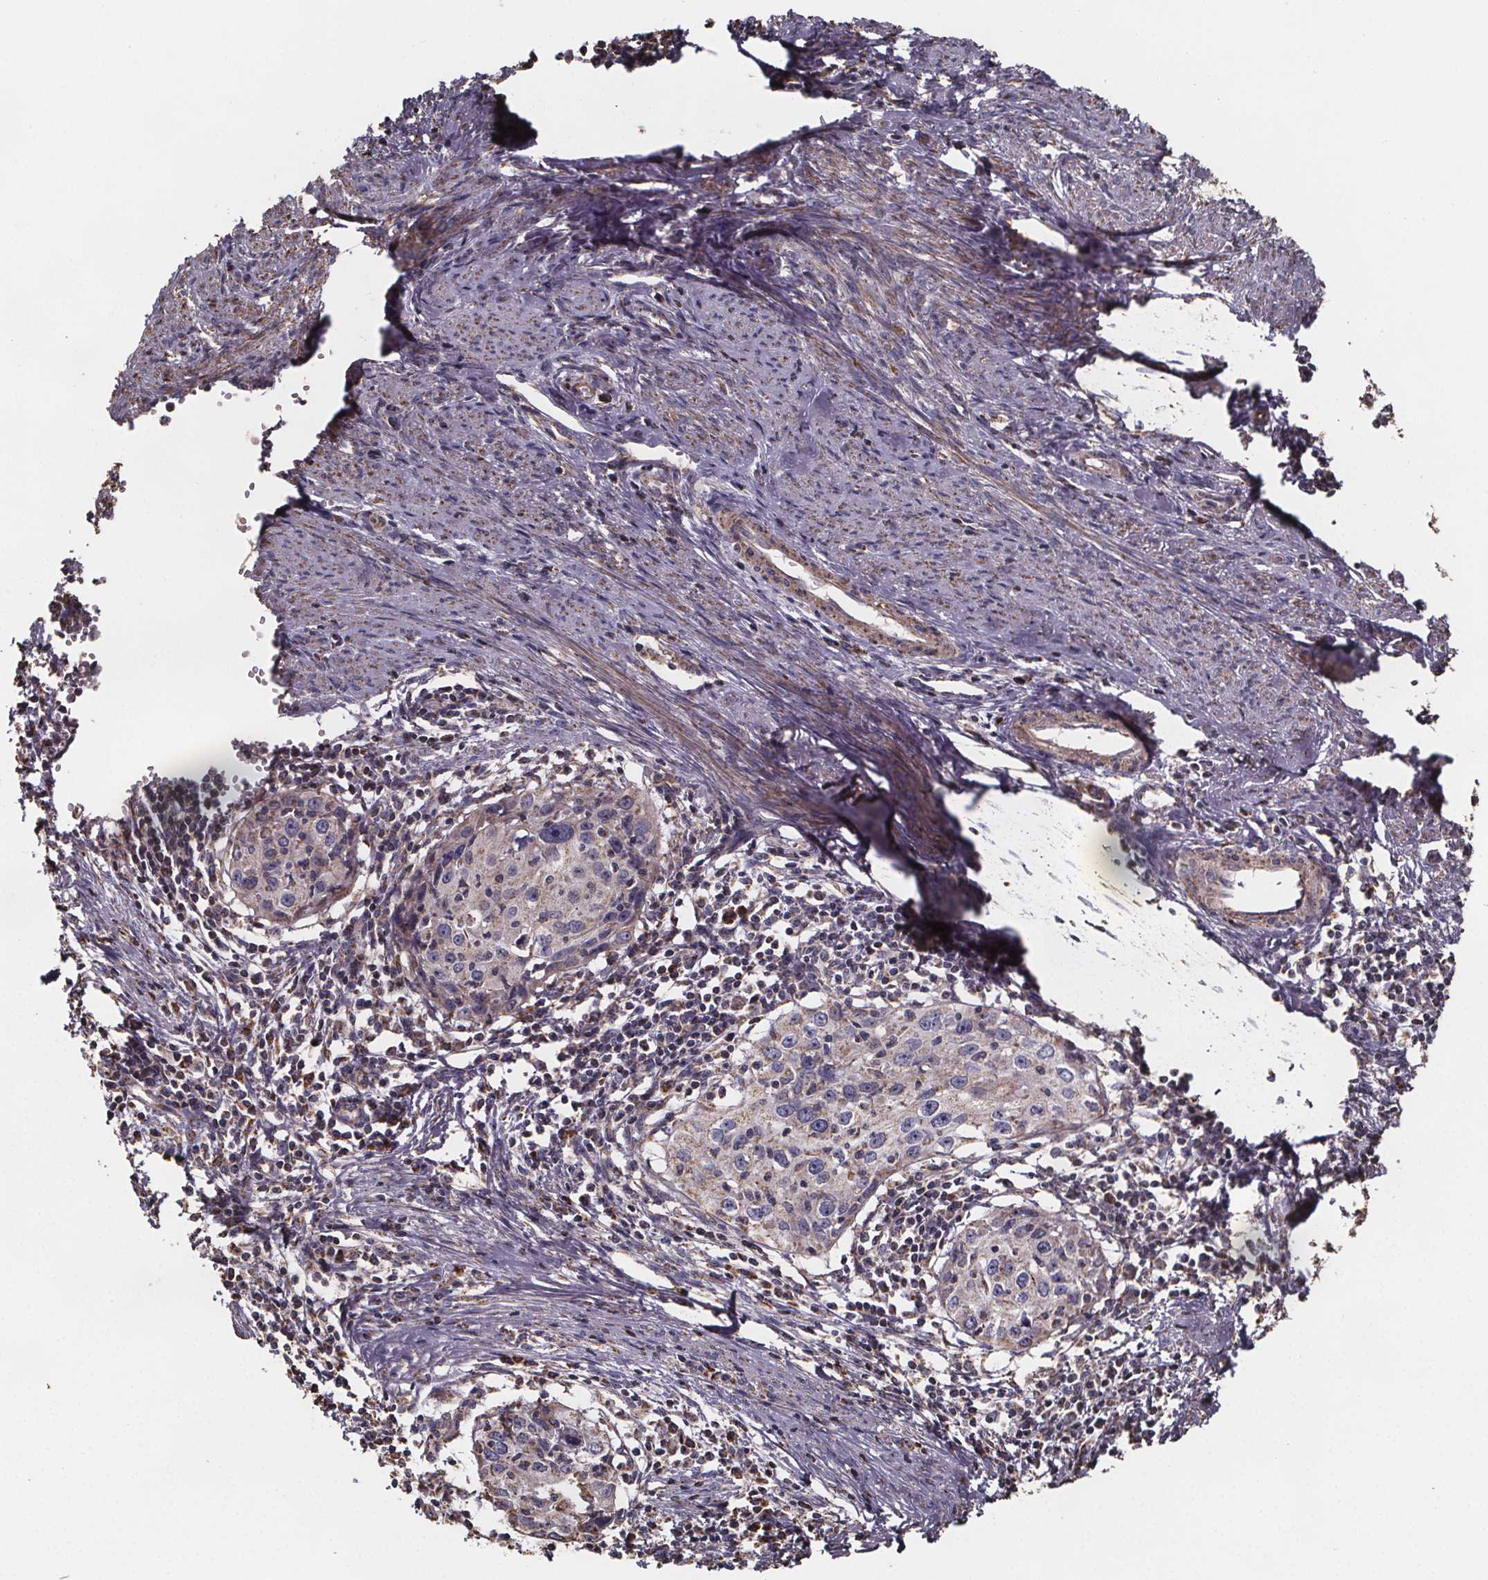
{"staining": {"intensity": "weak", "quantity": "<25%", "location": "cytoplasmic/membranous"}, "tissue": "cervical cancer", "cell_type": "Tumor cells", "image_type": "cancer", "snomed": [{"axis": "morphology", "description": "Squamous cell carcinoma, NOS"}, {"axis": "topography", "description": "Cervix"}], "caption": "IHC of cervical cancer reveals no positivity in tumor cells.", "gene": "SLC35D2", "patient": {"sex": "female", "age": 40}}